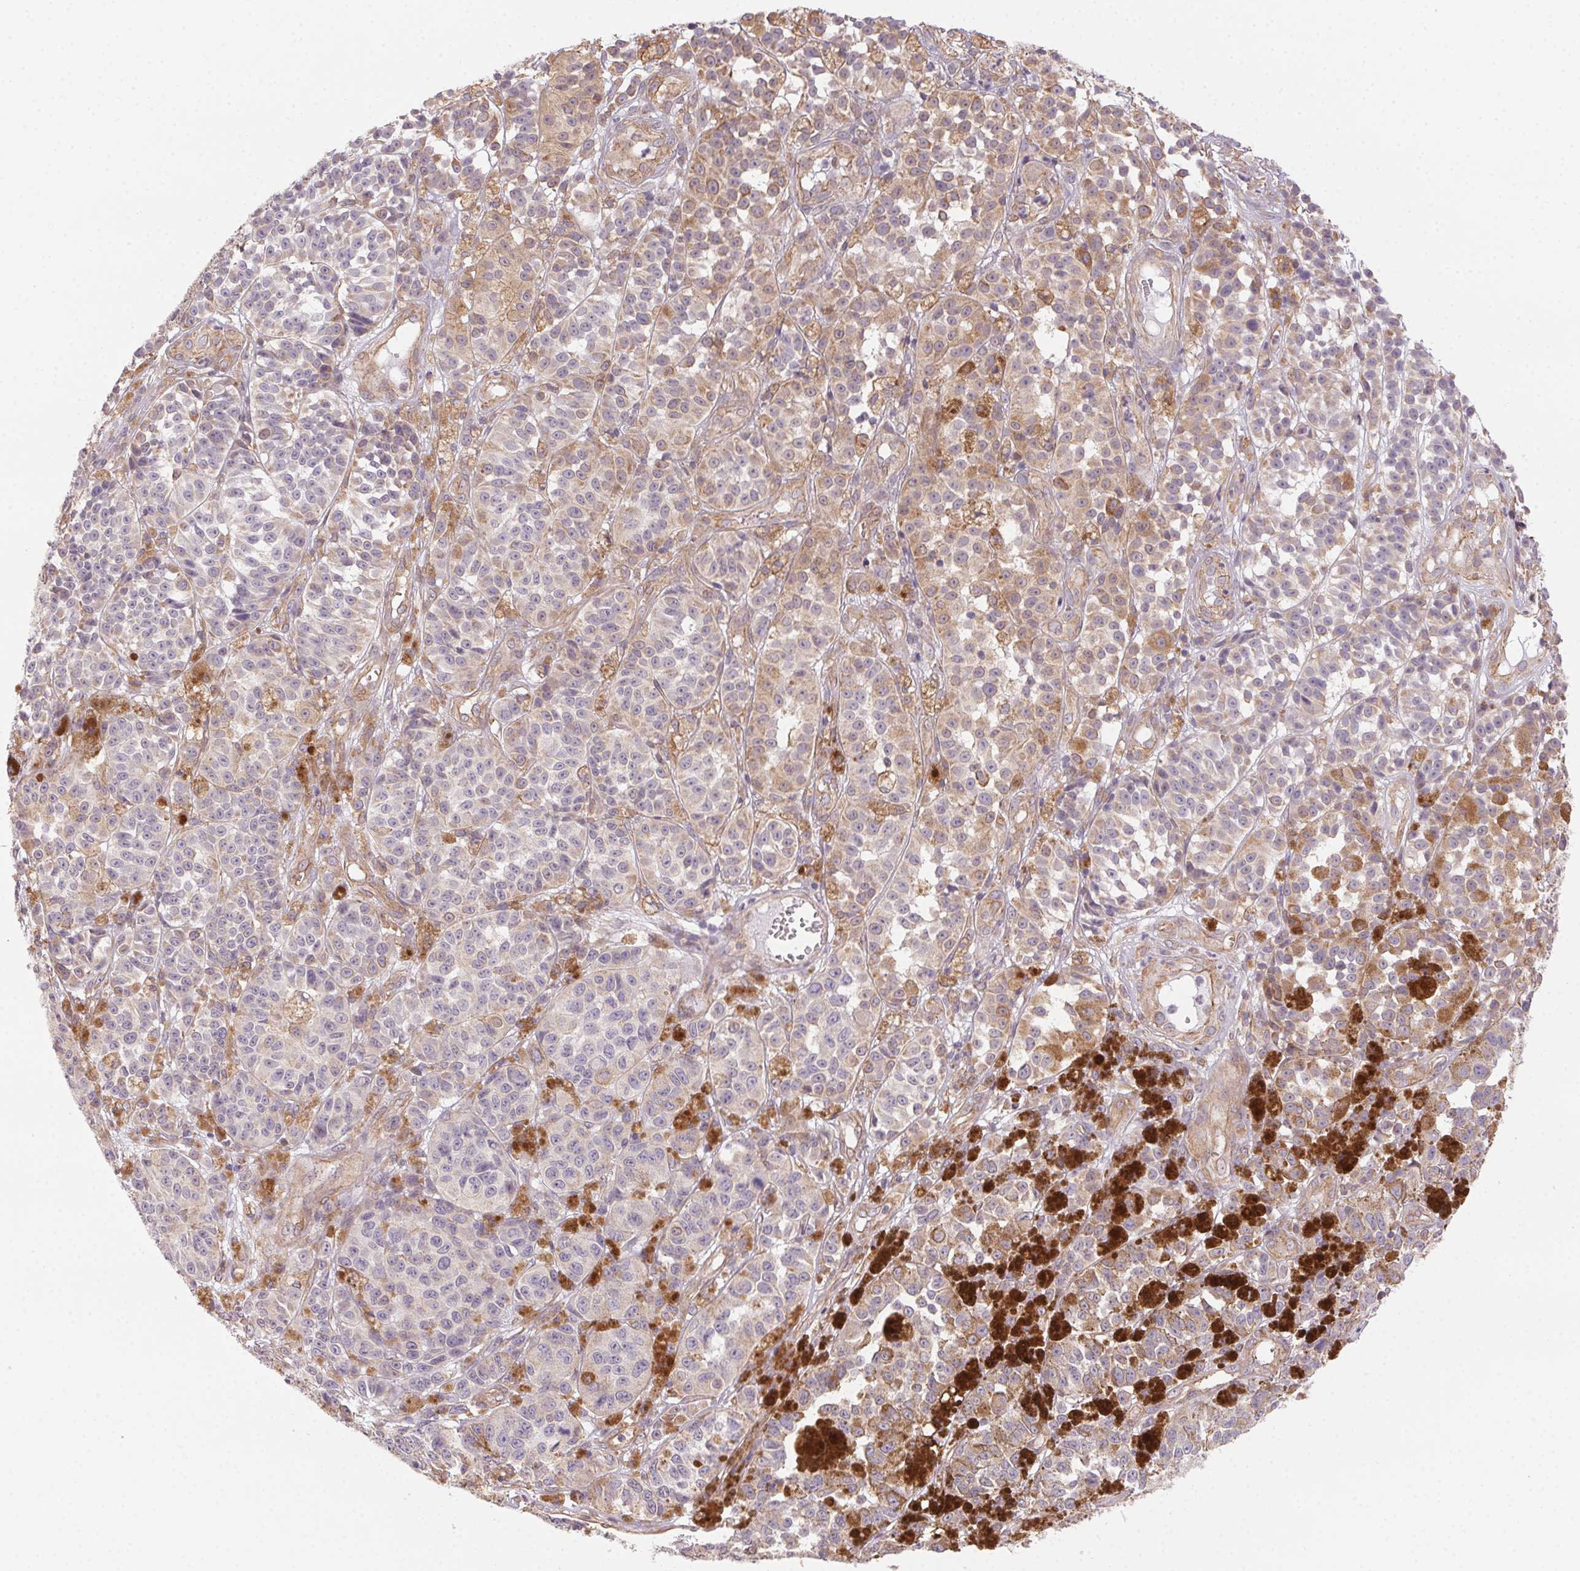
{"staining": {"intensity": "weak", "quantity": "<25%", "location": "cytoplasmic/membranous"}, "tissue": "melanoma", "cell_type": "Tumor cells", "image_type": "cancer", "snomed": [{"axis": "morphology", "description": "Malignant melanoma, NOS"}, {"axis": "topography", "description": "Skin"}], "caption": "Protein analysis of malignant melanoma demonstrates no significant positivity in tumor cells.", "gene": "PLA2G4F", "patient": {"sex": "female", "age": 58}}